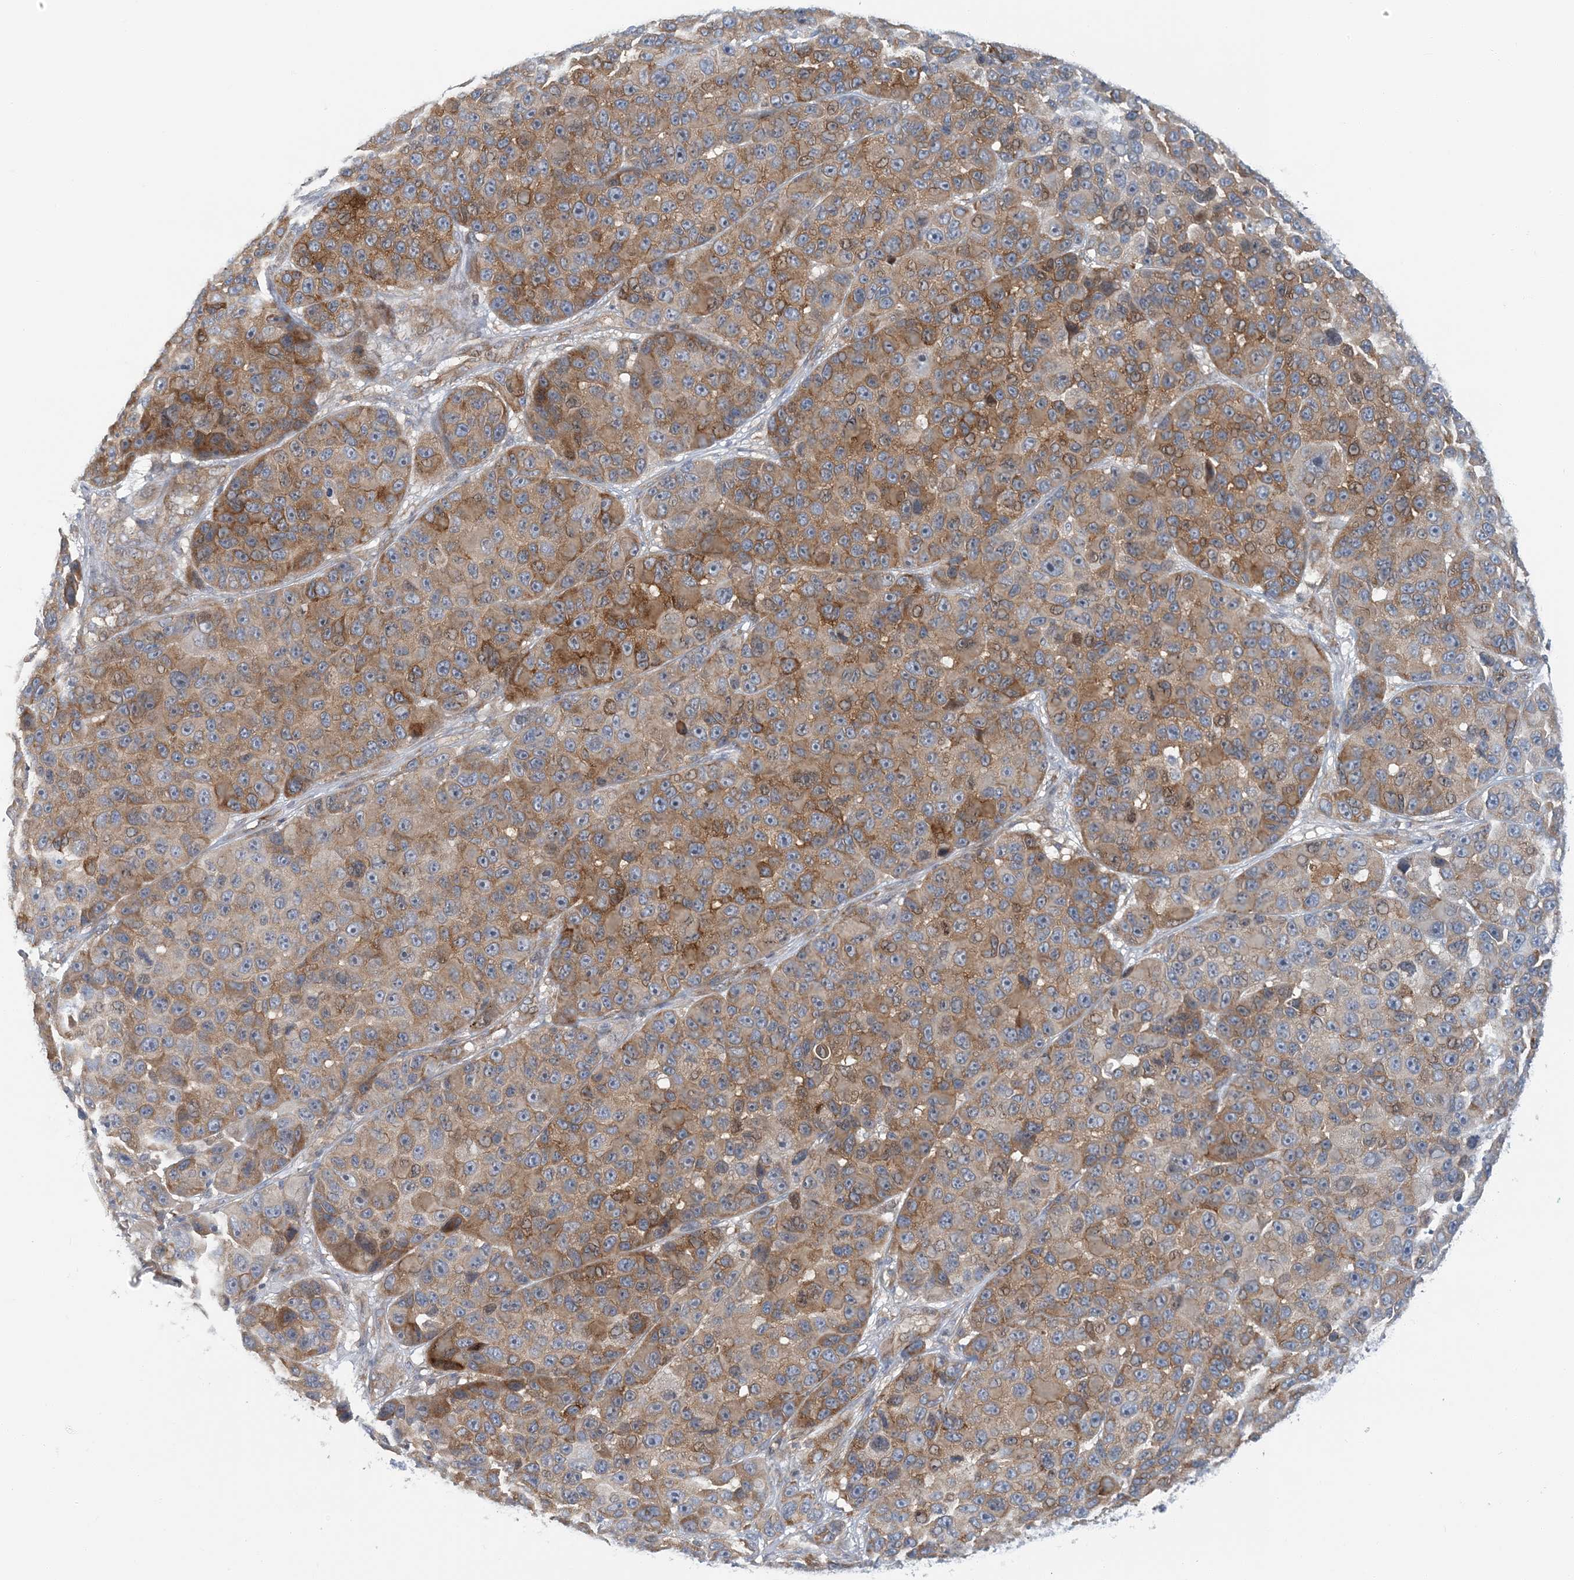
{"staining": {"intensity": "moderate", "quantity": ">75%", "location": "cytoplasmic/membranous"}, "tissue": "melanoma", "cell_type": "Tumor cells", "image_type": "cancer", "snomed": [{"axis": "morphology", "description": "Malignant melanoma, NOS"}, {"axis": "topography", "description": "Skin"}], "caption": "Moderate cytoplasmic/membranous staining is present in approximately >75% of tumor cells in melanoma.", "gene": "ATP13A2", "patient": {"sex": "male", "age": 53}}